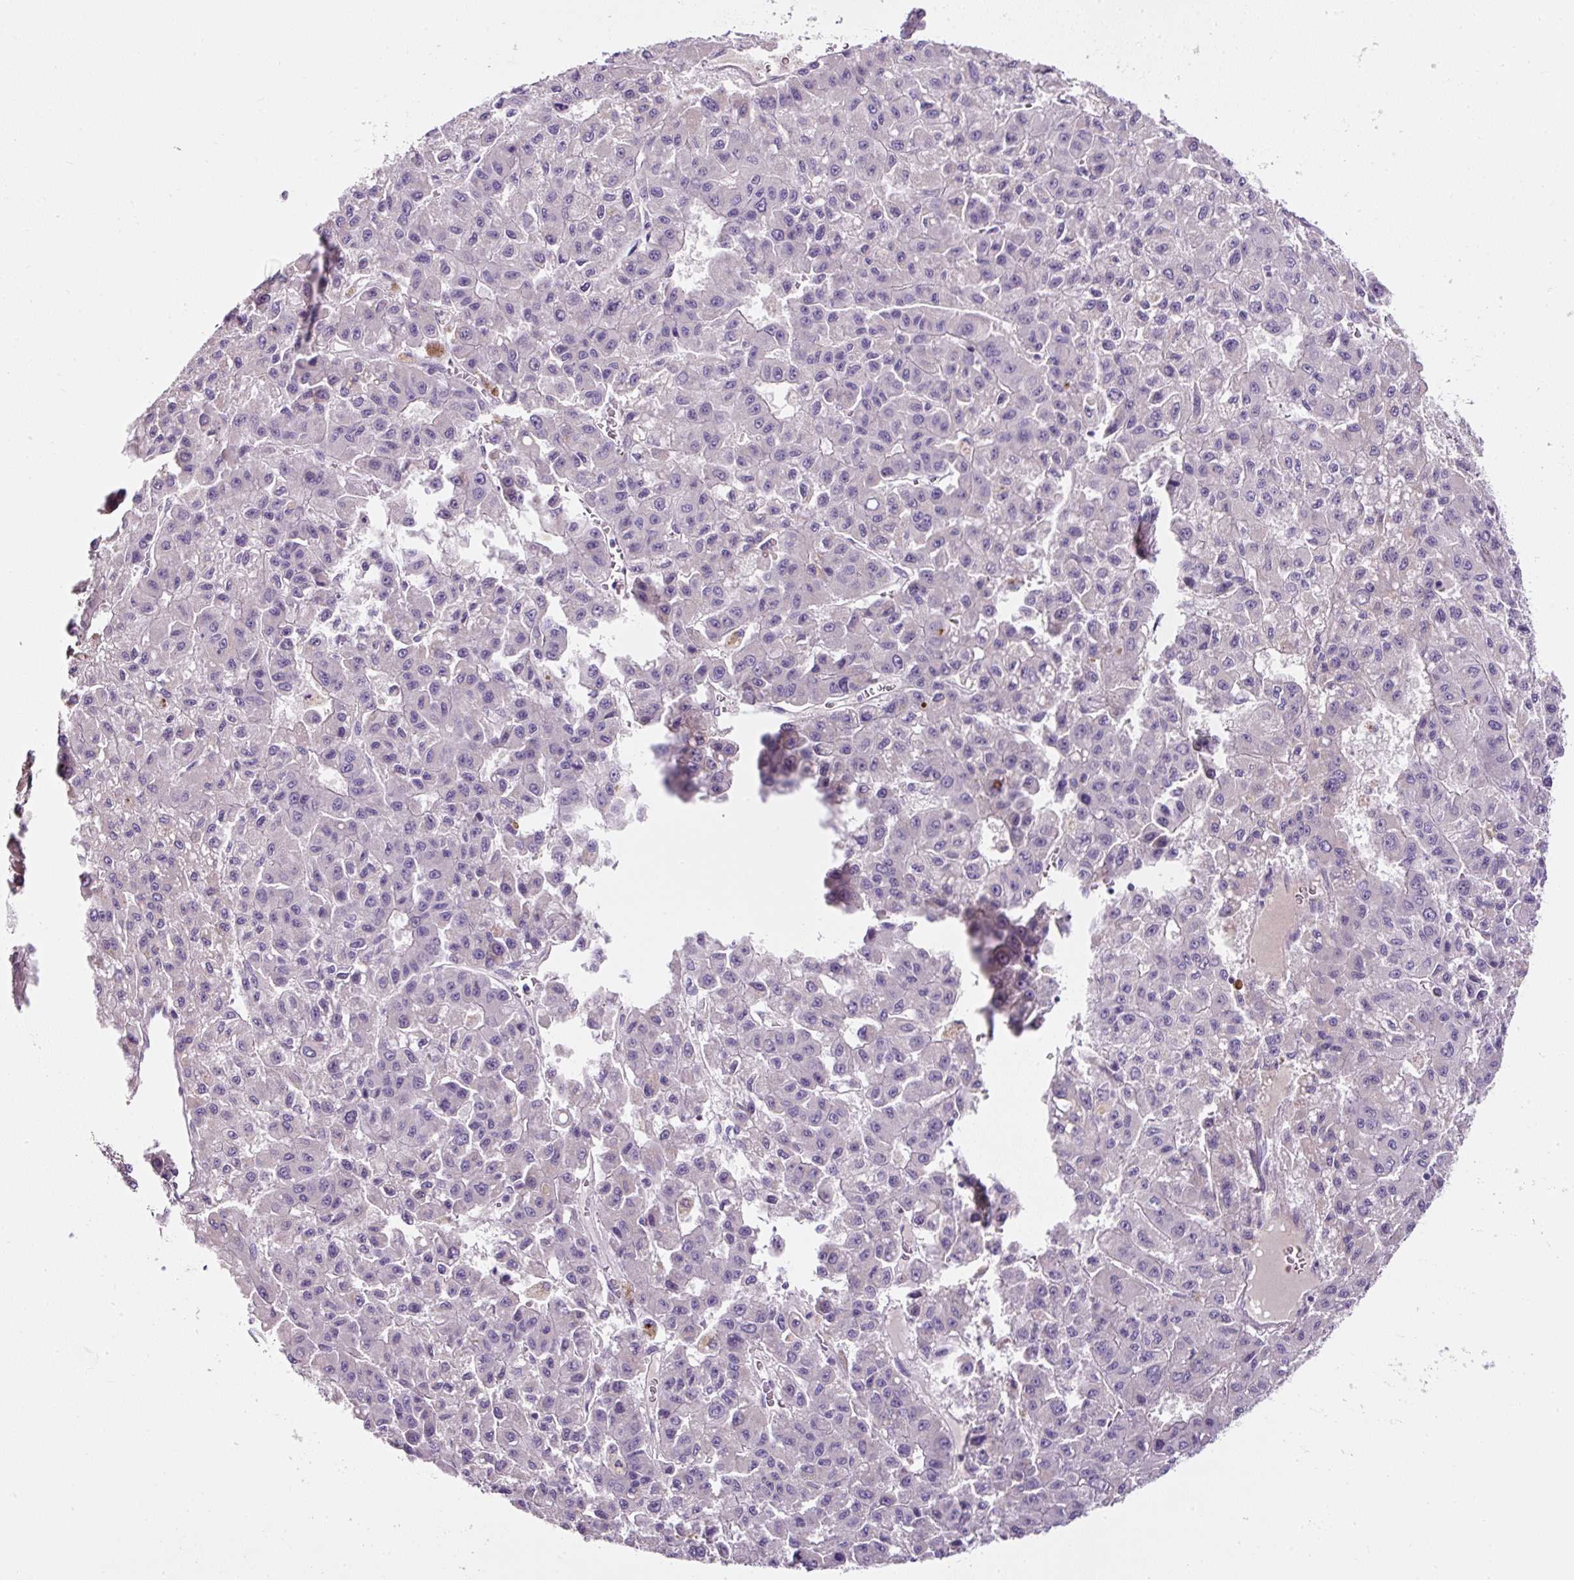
{"staining": {"intensity": "negative", "quantity": "none", "location": "none"}, "tissue": "liver cancer", "cell_type": "Tumor cells", "image_type": "cancer", "snomed": [{"axis": "morphology", "description": "Carcinoma, Hepatocellular, NOS"}, {"axis": "topography", "description": "Liver"}], "caption": "Immunohistochemical staining of liver cancer demonstrates no significant expression in tumor cells.", "gene": "OR14A2", "patient": {"sex": "male", "age": 70}}